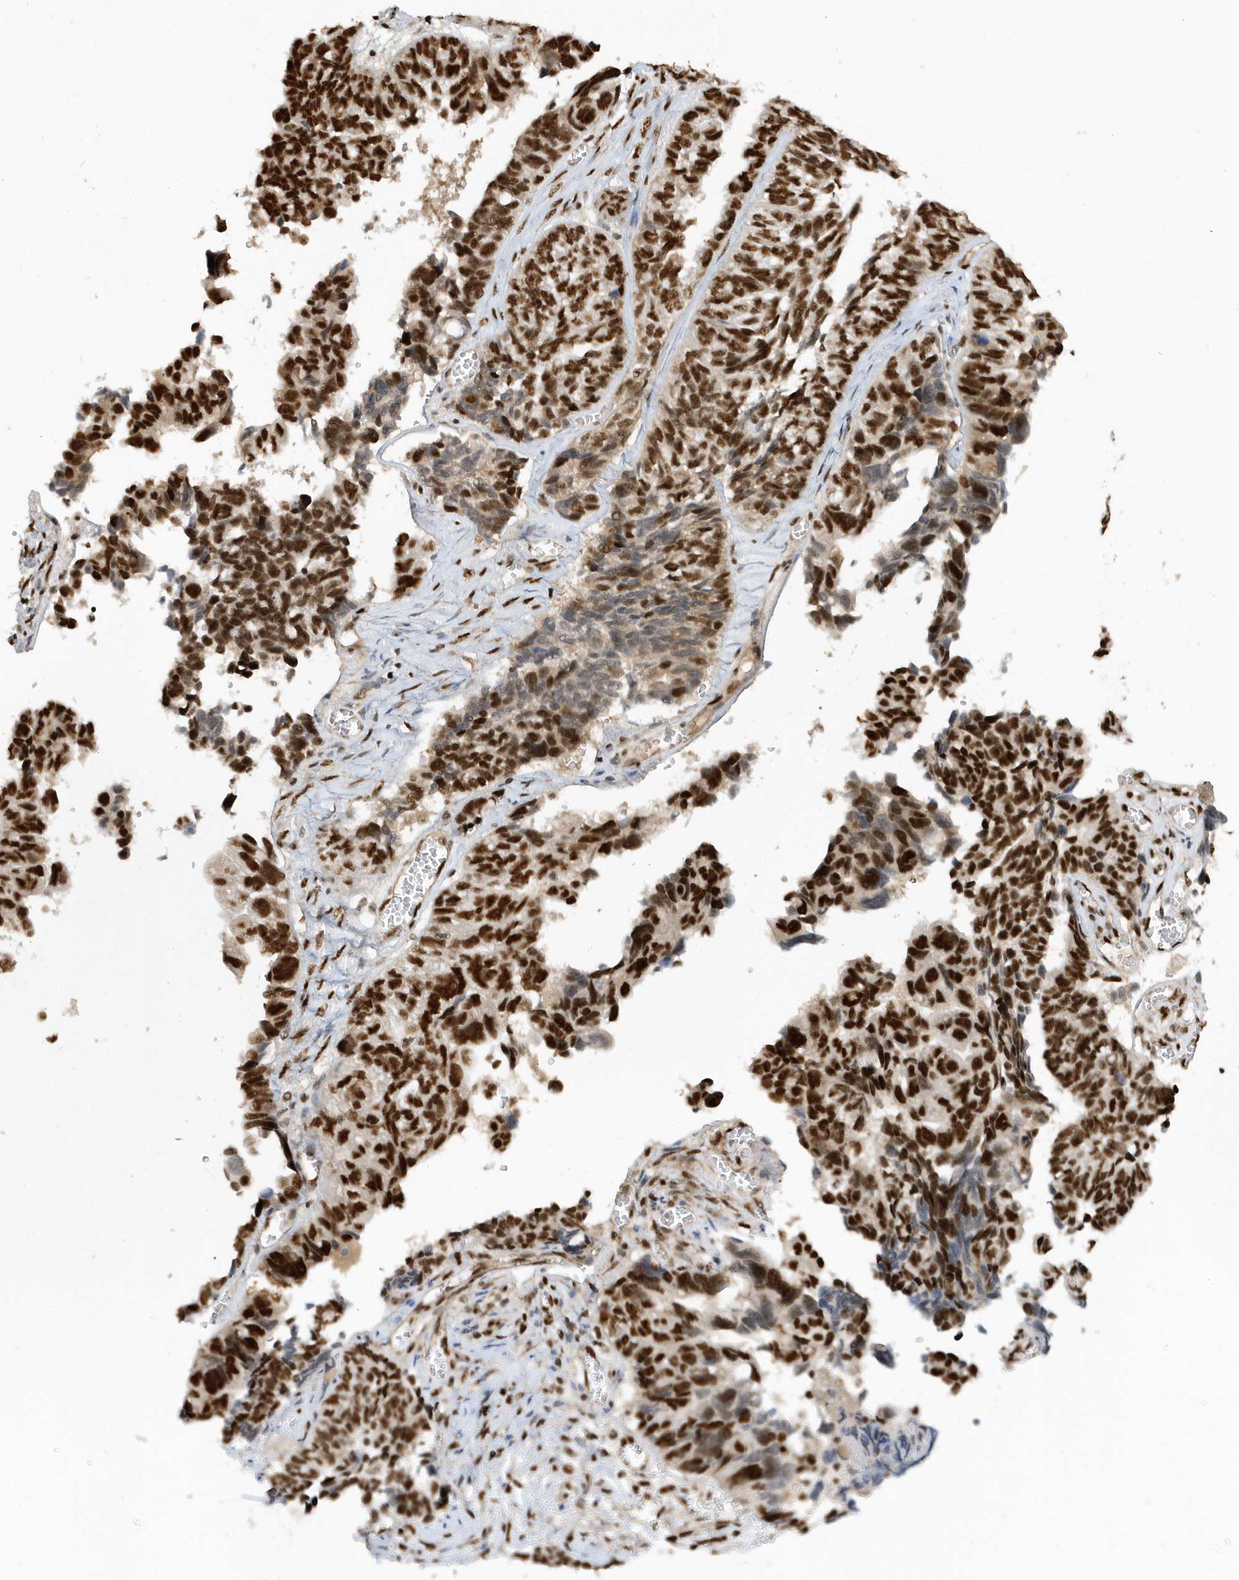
{"staining": {"intensity": "strong", "quantity": ">75%", "location": "nuclear"}, "tissue": "ovarian cancer", "cell_type": "Tumor cells", "image_type": "cancer", "snomed": [{"axis": "morphology", "description": "Cystadenocarcinoma, serous, NOS"}, {"axis": "topography", "description": "Ovary"}], "caption": "Serous cystadenocarcinoma (ovarian) stained with a brown dye demonstrates strong nuclear positive expression in approximately >75% of tumor cells.", "gene": "SEPHS1", "patient": {"sex": "female", "age": 79}}